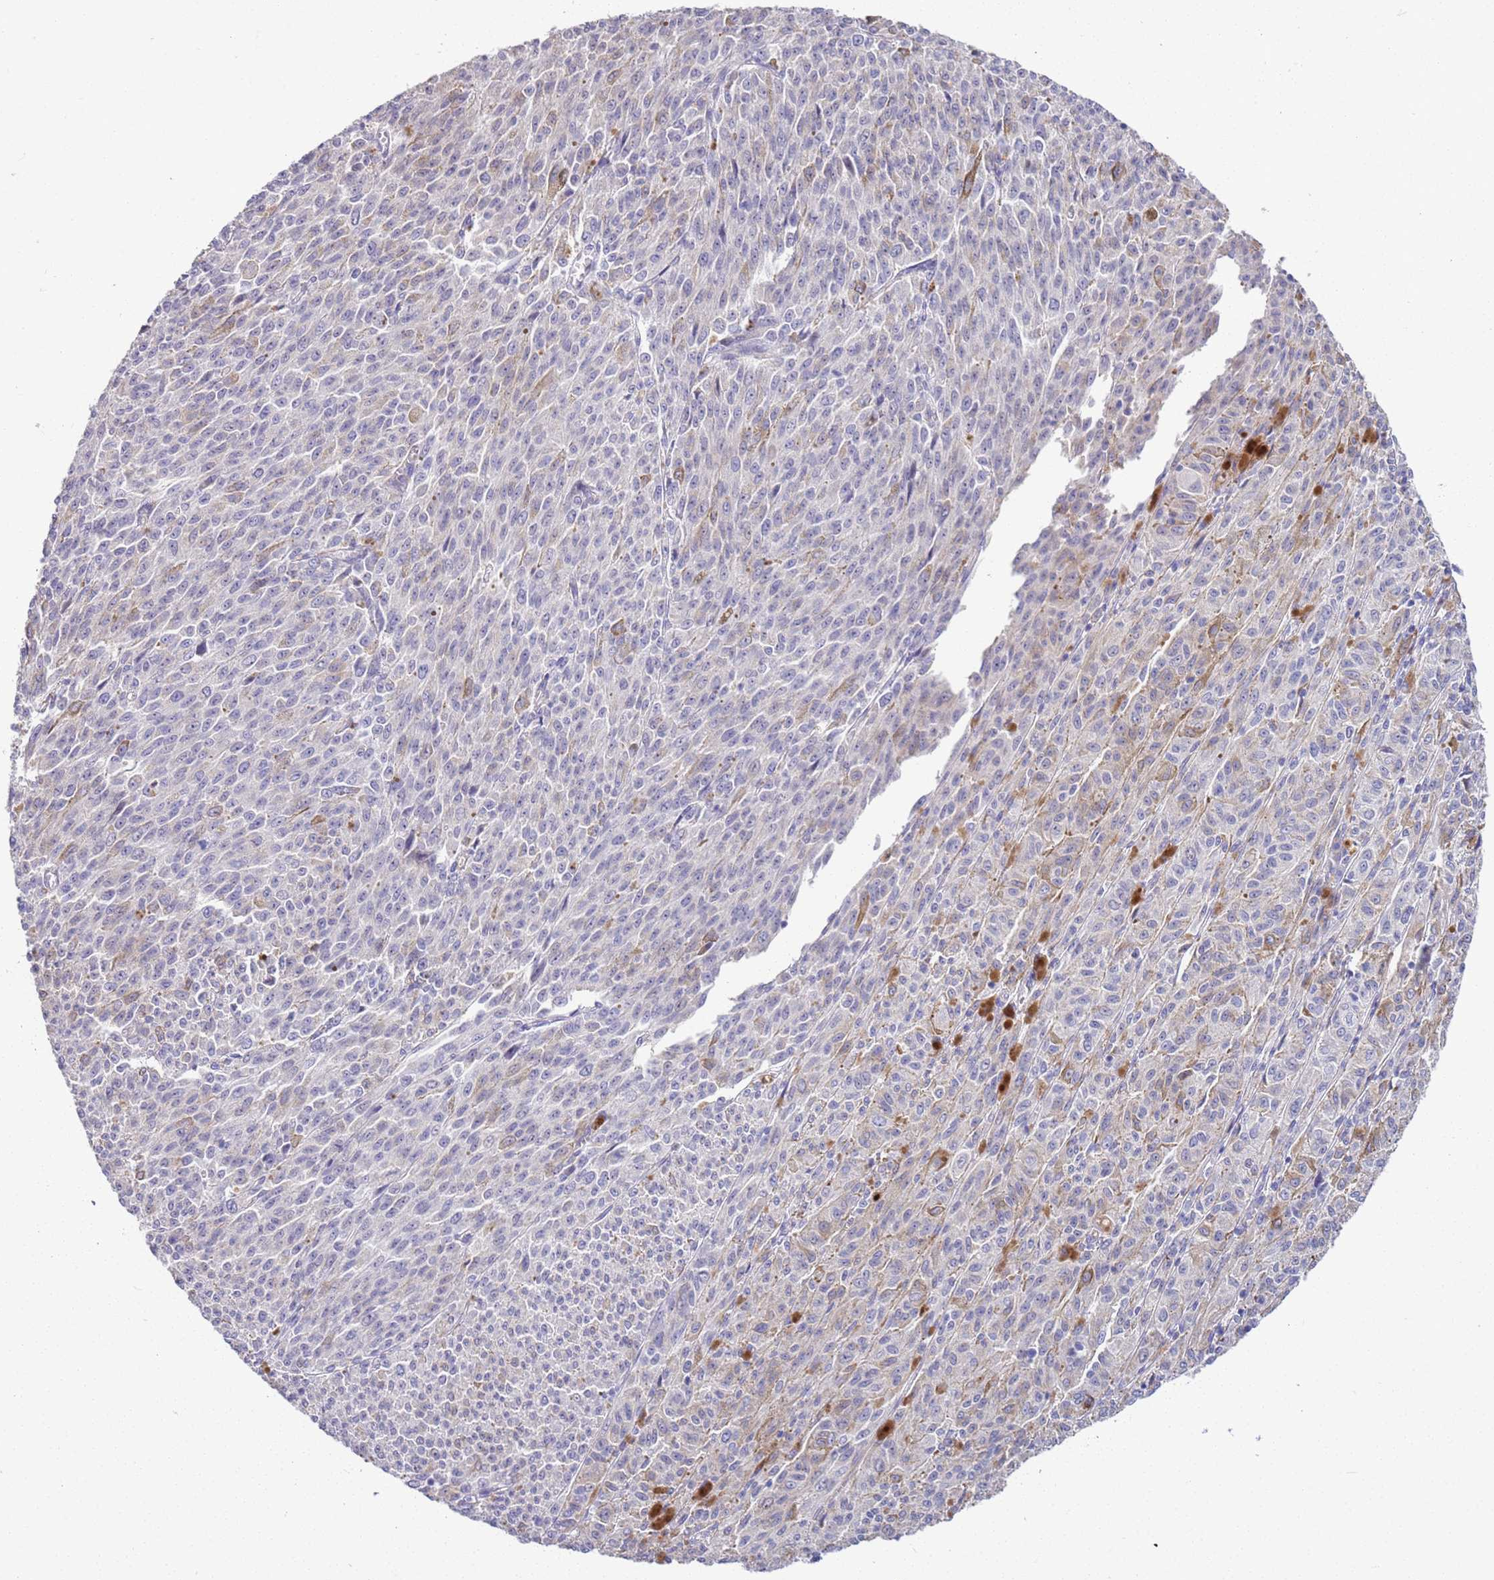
{"staining": {"intensity": "negative", "quantity": "none", "location": "none"}, "tissue": "melanoma", "cell_type": "Tumor cells", "image_type": "cancer", "snomed": [{"axis": "morphology", "description": "Malignant melanoma, NOS"}, {"axis": "topography", "description": "Skin"}], "caption": "Malignant melanoma stained for a protein using immunohistochemistry reveals no staining tumor cells.", "gene": "BRMS1L", "patient": {"sex": "female", "age": 52}}